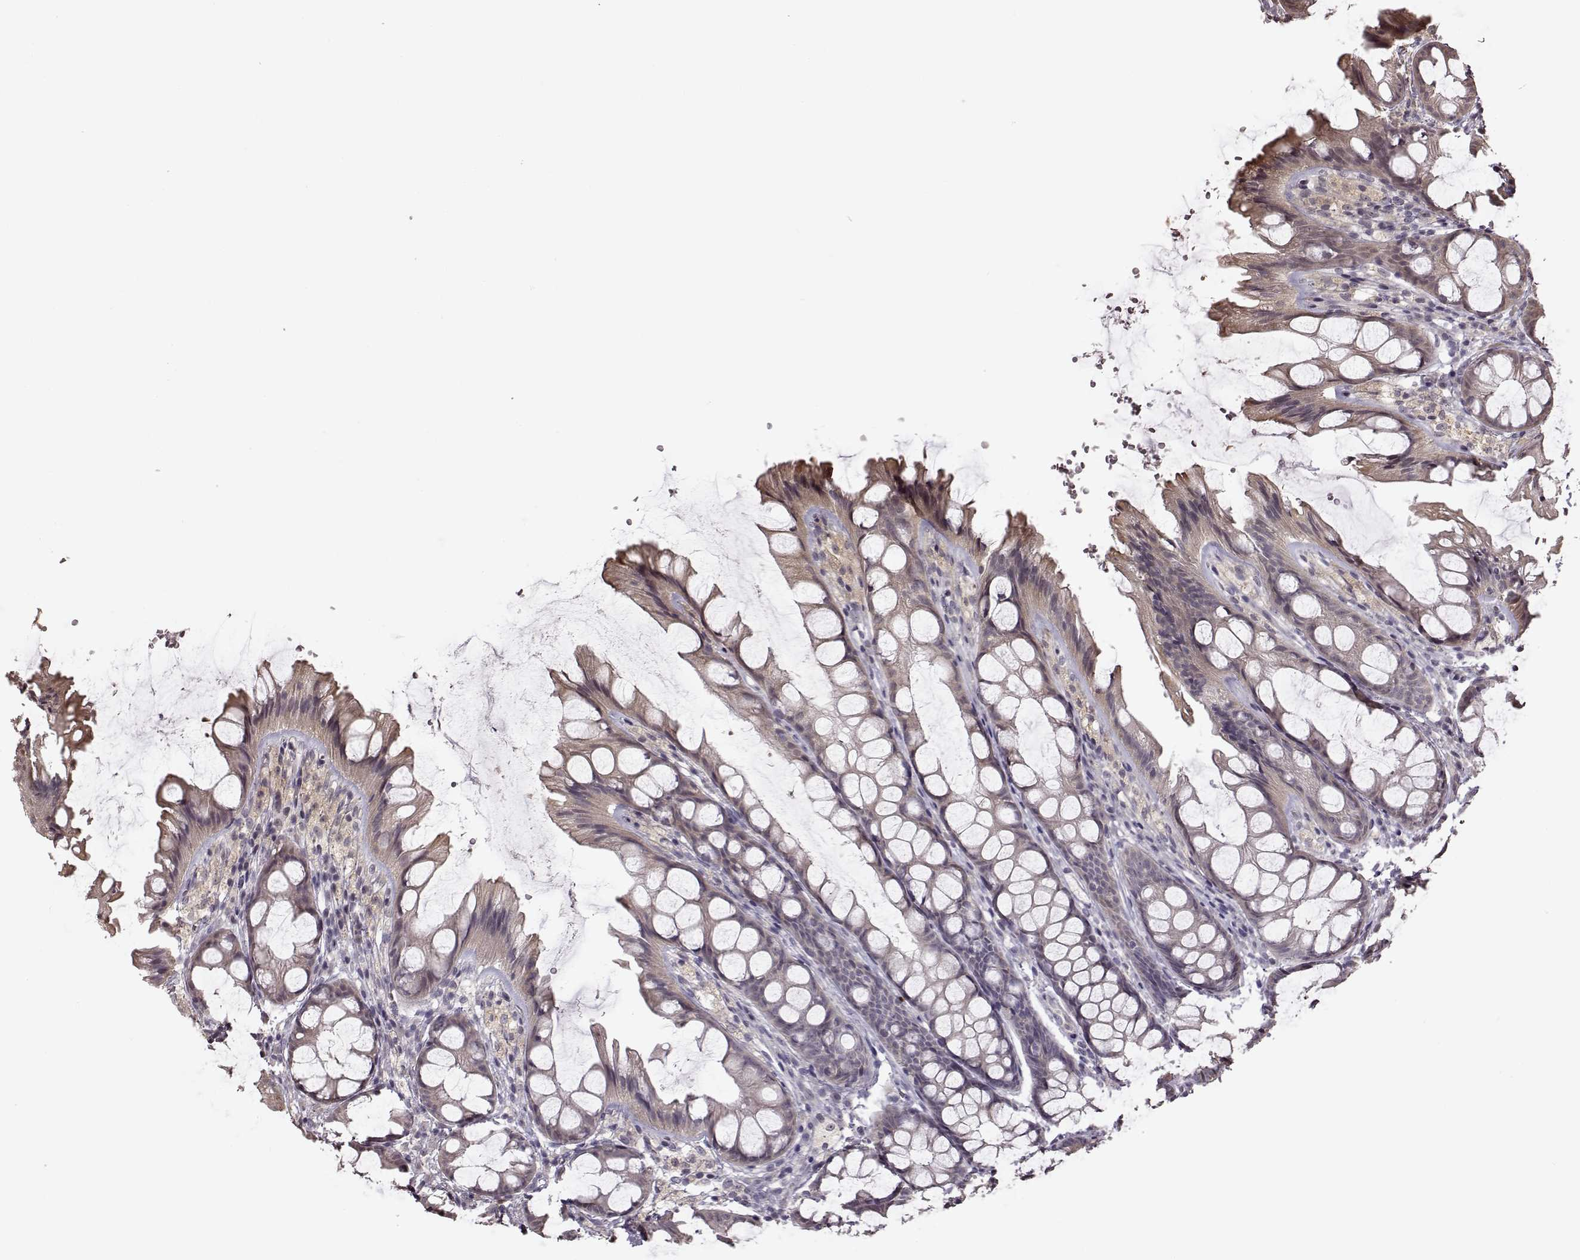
{"staining": {"intensity": "negative", "quantity": "none", "location": "none"}, "tissue": "colon", "cell_type": "Endothelial cells", "image_type": "normal", "snomed": [{"axis": "morphology", "description": "Normal tissue, NOS"}, {"axis": "topography", "description": "Colon"}], "caption": "Immunohistochemistry of normal colon exhibits no staining in endothelial cells.", "gene": "CRB1", "patient": {"sex": "male", "age": 47}}